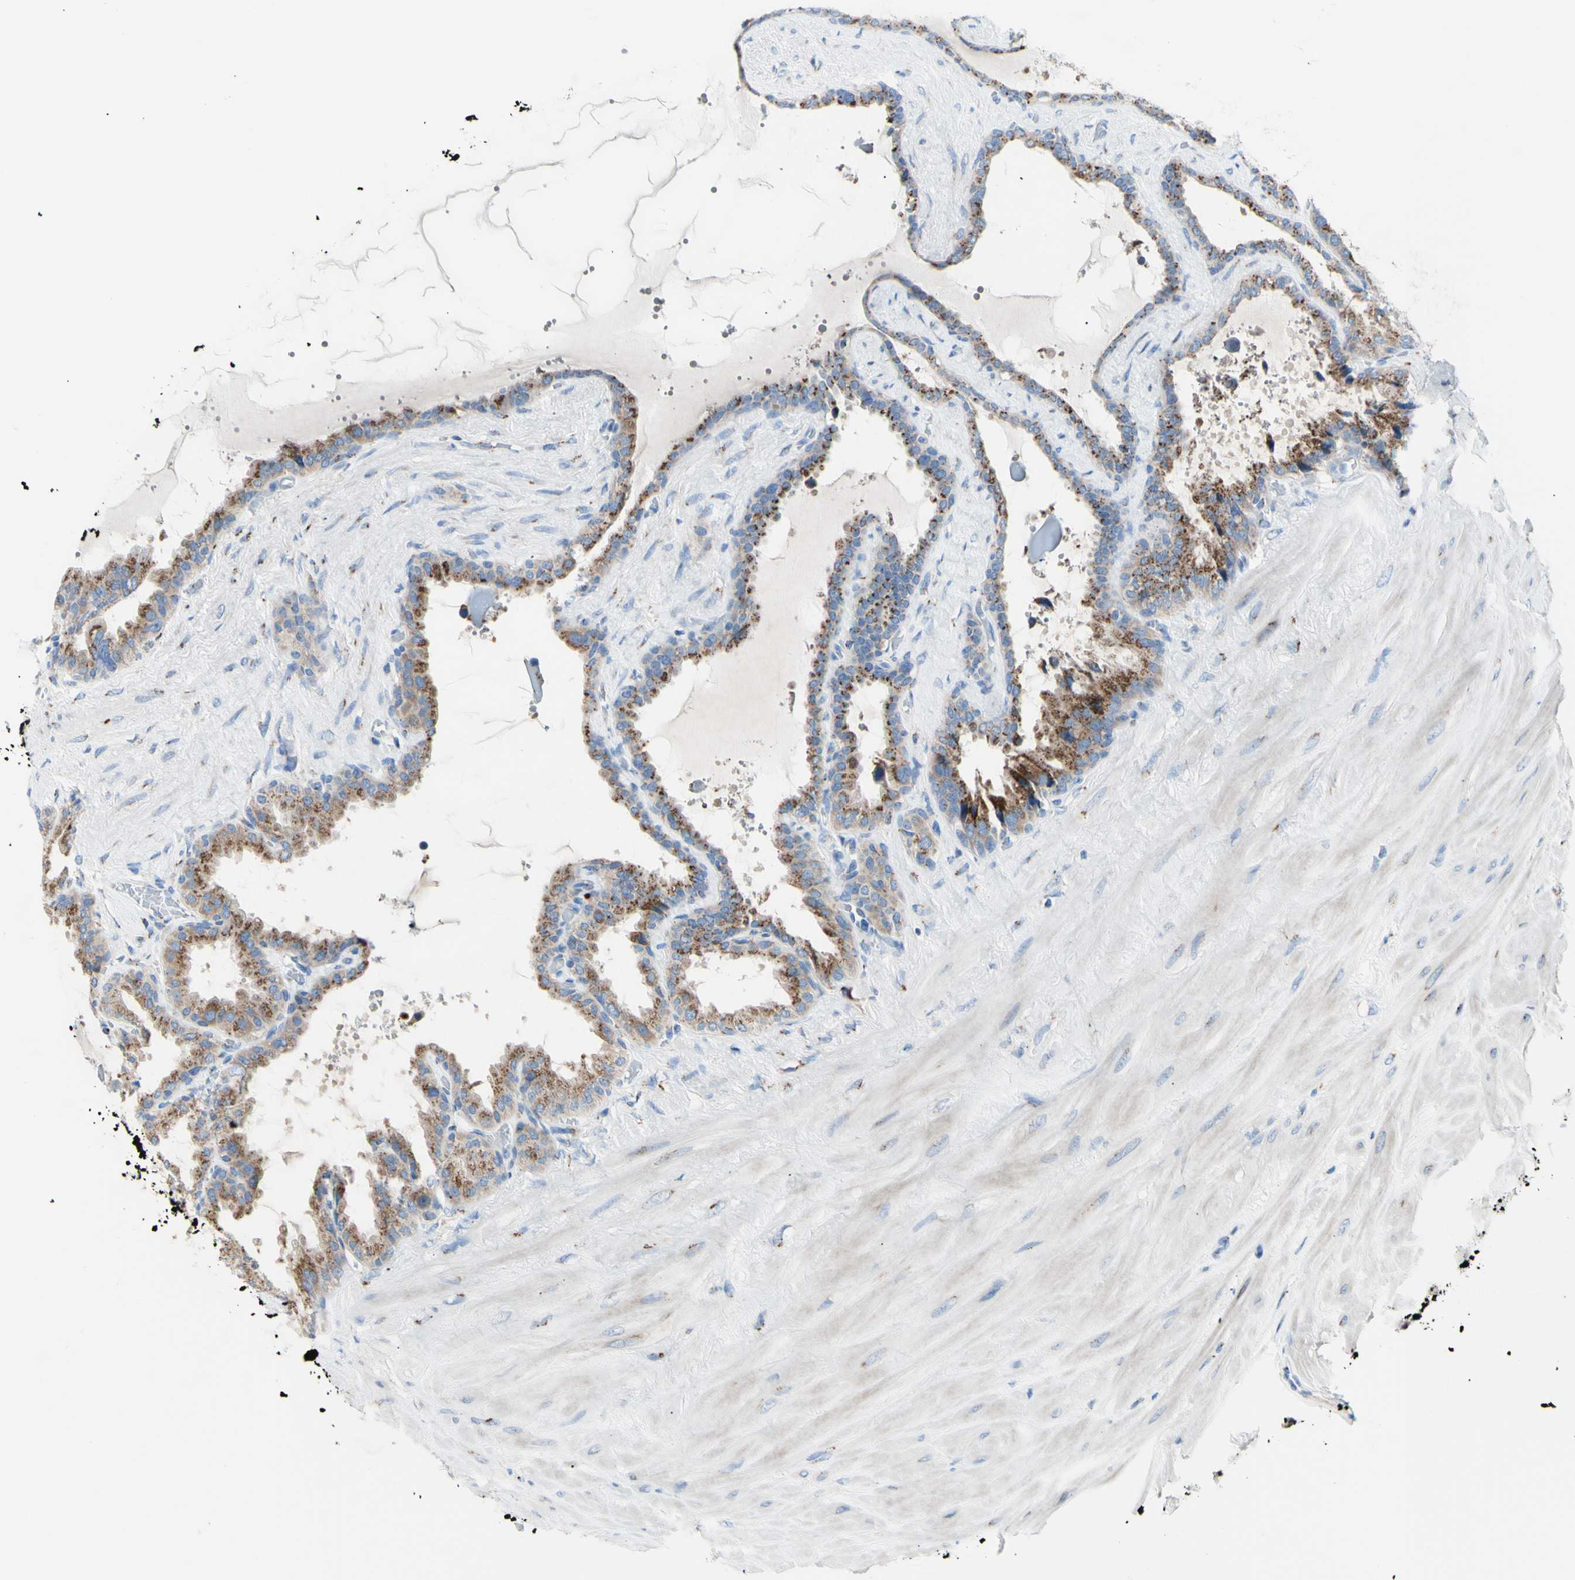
{"staining": {"intensity": "moderate", "quantity": "25%-75%", "location": "cytoplasmic/membranous"}, "tissue": "seminal vesicle", "cell_type": "Glandular cells", "image_type": "normal", "snomed": [{"axis": "morphology", "description": "Normal tissue, NOS"}, {"axis": "topography", "description": "Seminal veicle"}], "caption": "Moderate cytoplasmic/membranous staining is identified in about 25%-75% of glandular cells in unremarkable seminal vesicle. Immunohistochemistry stains the protein of interest in brown and the nuclei are stained blue.", "gene": "GALNT2", "patient": {"sex": "male", "age": 46}}